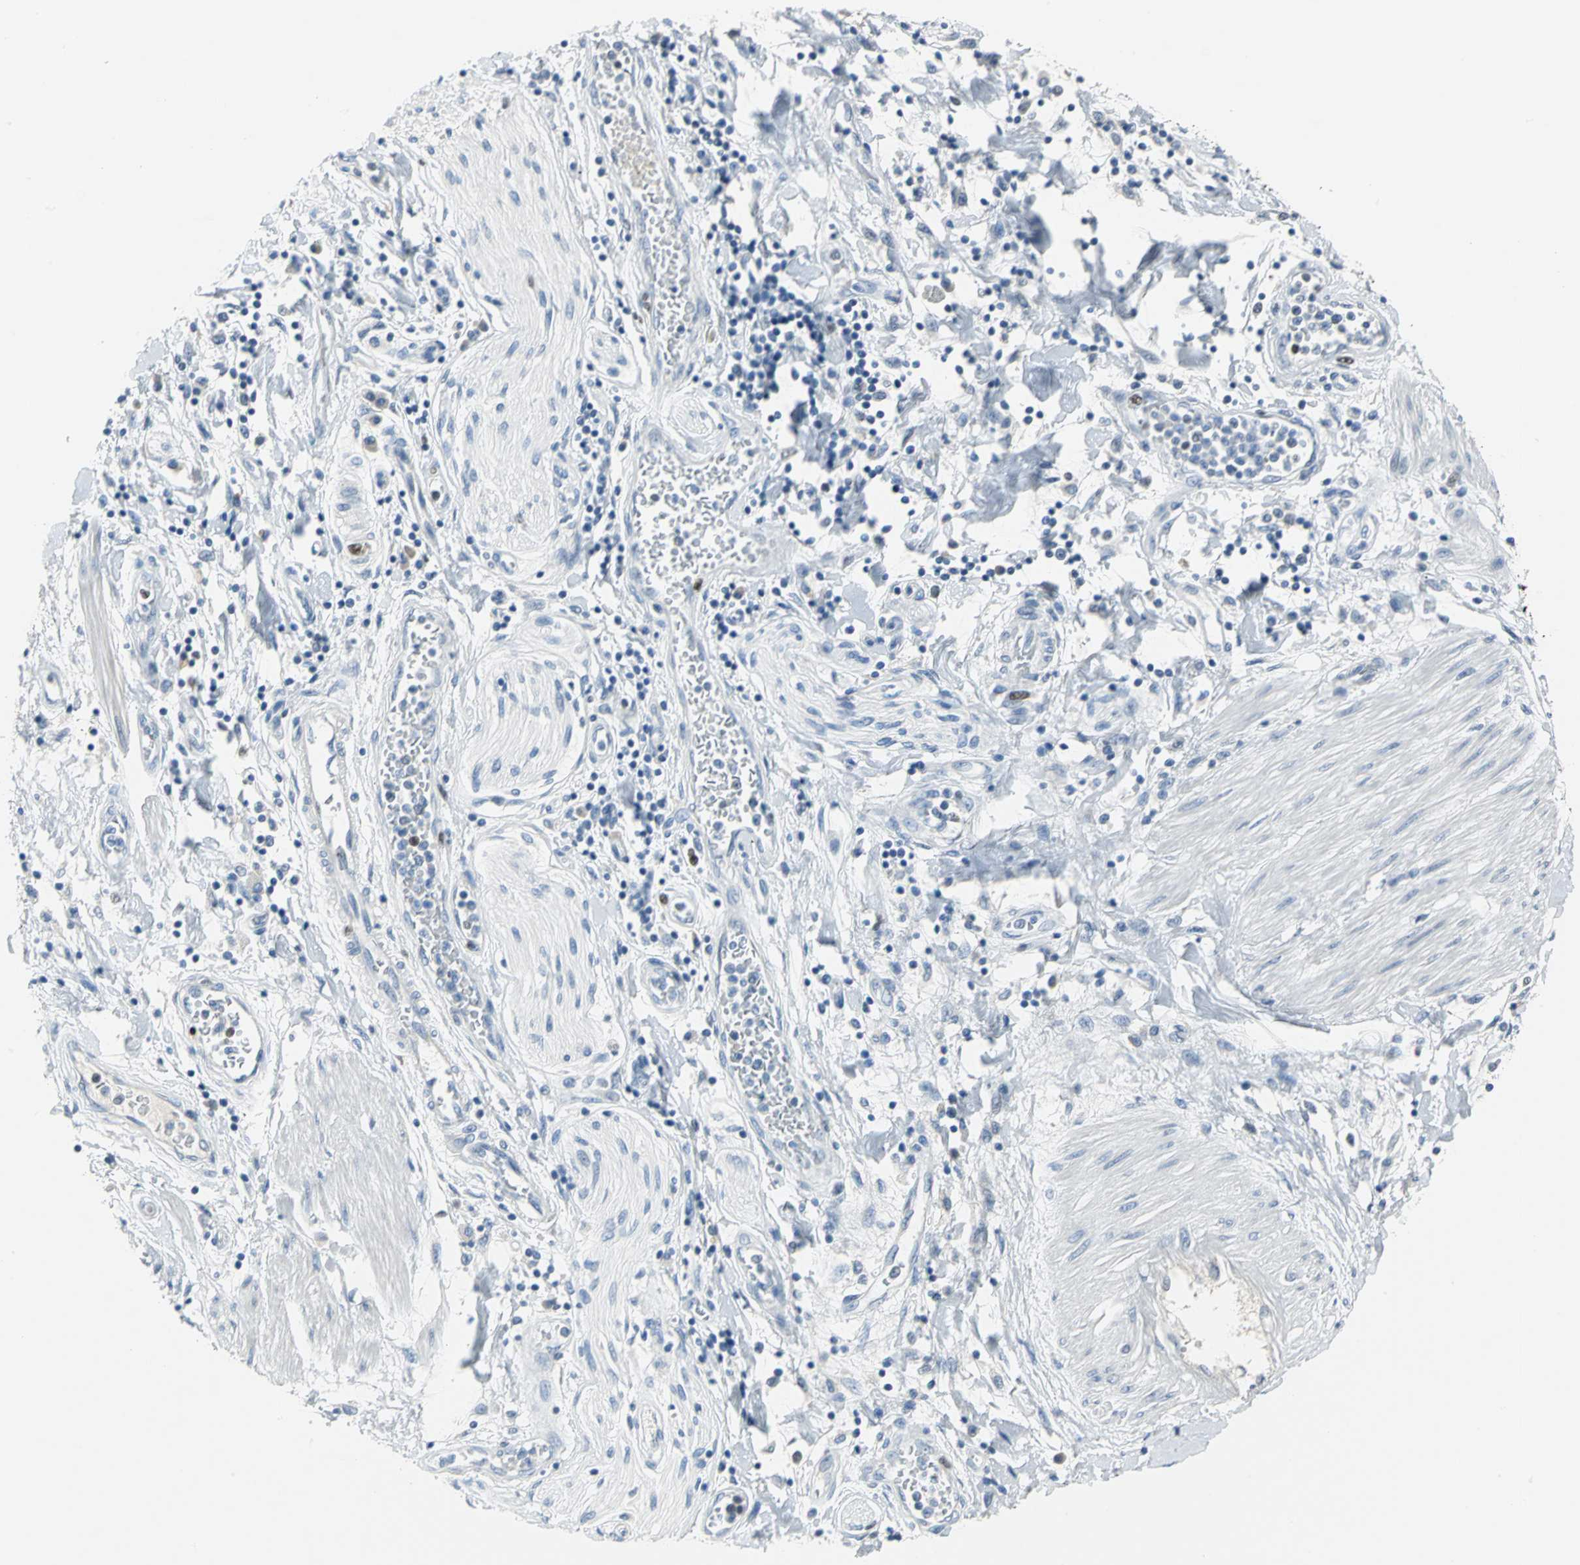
{"staining": {"intensity": "negative", "quantity": "none", "location": "none"}, "tissue": "pancreatic cancer", "cell_type": "Tumor cells", "image_type": "cancer", "snomed": [{"axis": "morphology", "description": "Adenocarcinoma, NOS"}, {"axis": "topography", "description": "Pancreas"}], "caption": "An immunohistochemistry image of adenocarcinoma (pancreatic) is shown. There is no staining in tumor cells of adenocarcinoma (pancreatic).", "gene": "MCM4", "patient": {"sex": "female", "age": 48}}